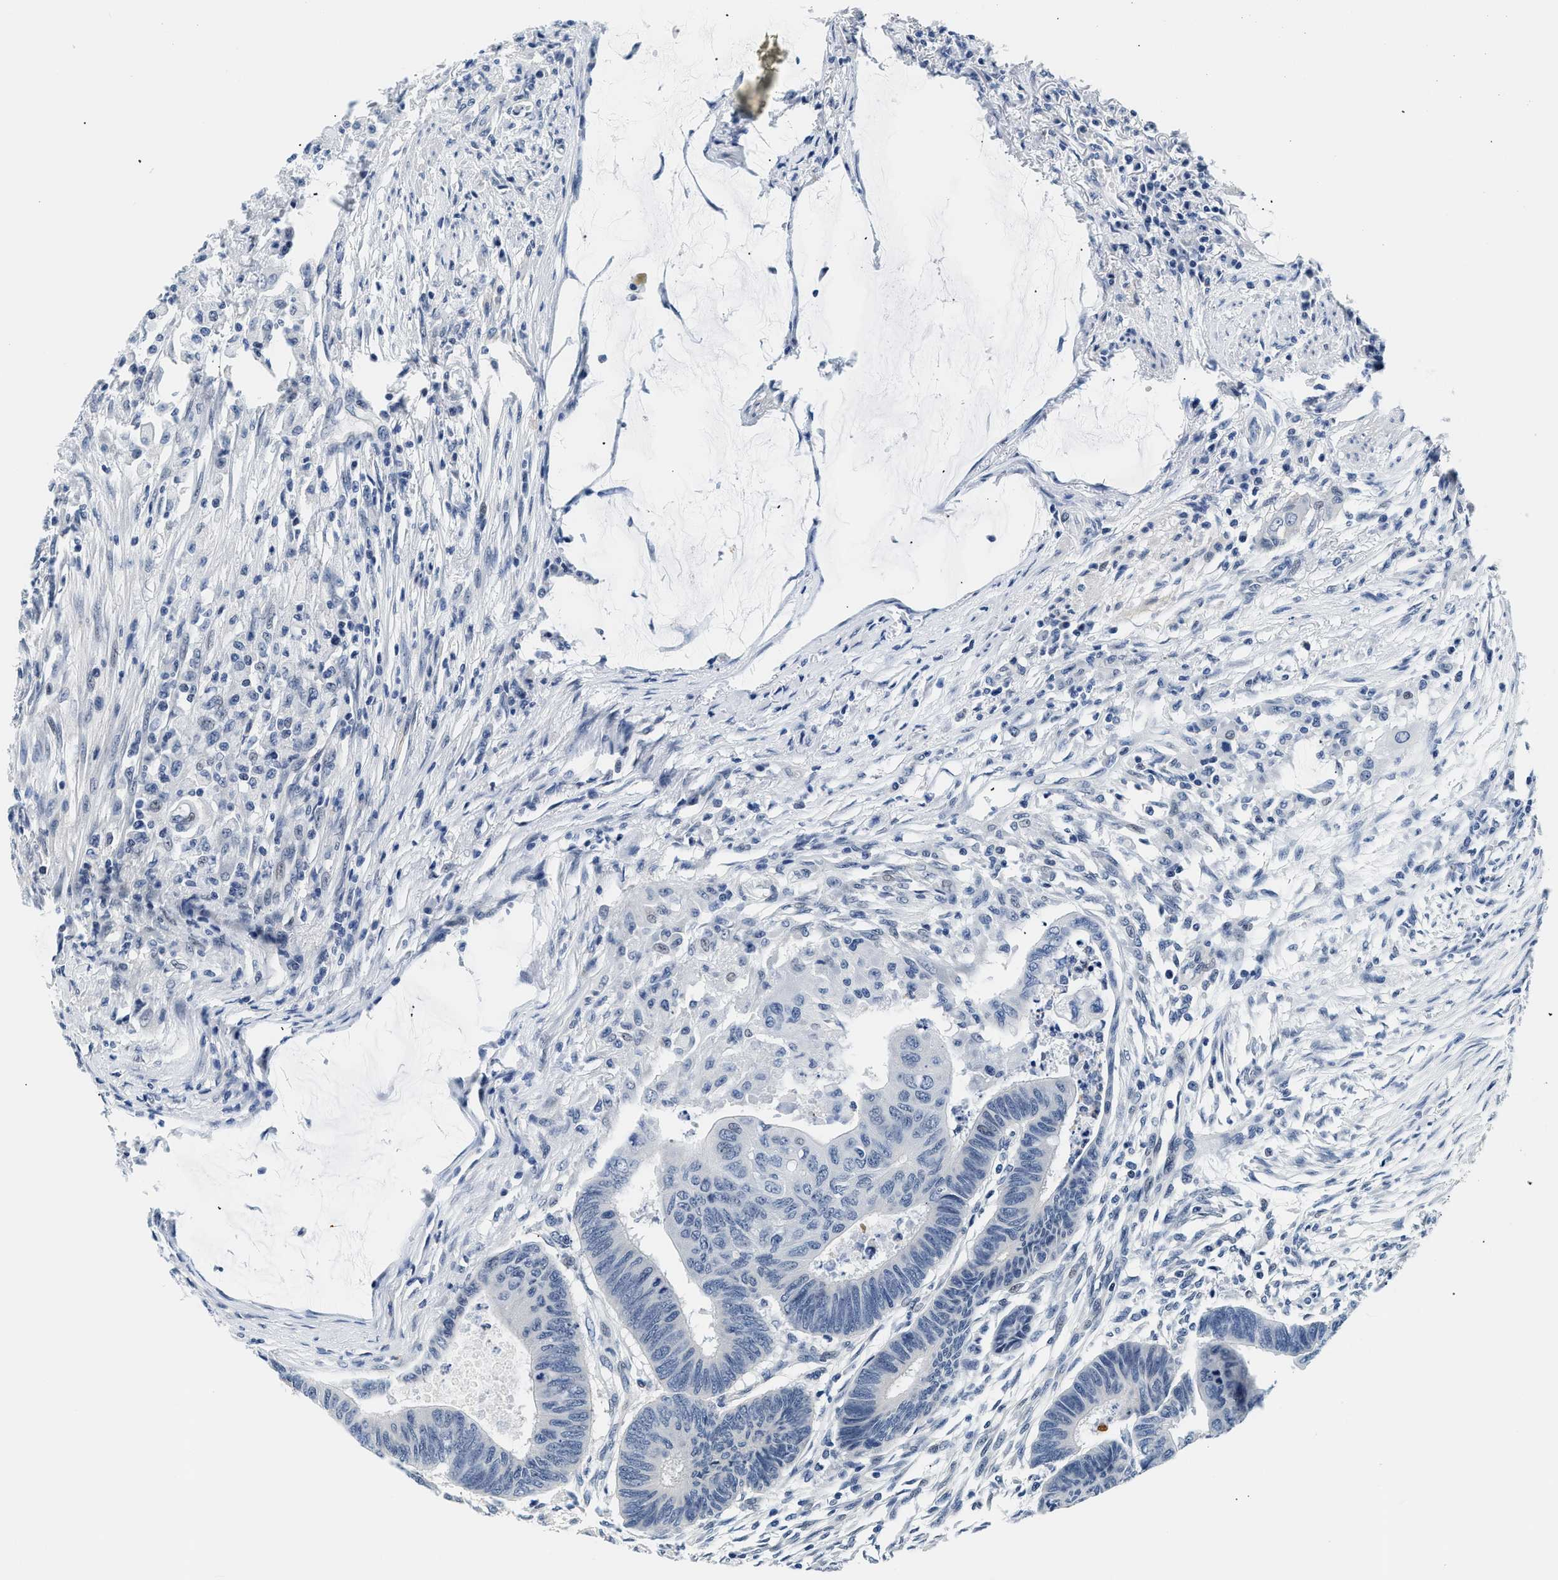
{"staining": {"intensity": "negative", "quantity": "none", "location": "none"}, "tissue": "colorectal cancer", "cell_type": "Tumor cells", "image_type": "cancer", "snomed": [{"axis": "morphology", "description": "Normal tissue, NOS"}, {"axis": "morphology", "description": "Adenocarcinoma, NOS"}, {"axis": "topography", "description": "Rectum"}, {"axis": "topography", "description": "Peripheral nerve tissue"}], "caption": "Photomicrograph shows no protein expression in tumor cells of colorectal cancer (adenocarcinoma) tissue. (DAB immunohistochemistry (IHC), high magnification).", "gene": "SMAD4", "patient": {"sex": "male", "age": 92}}